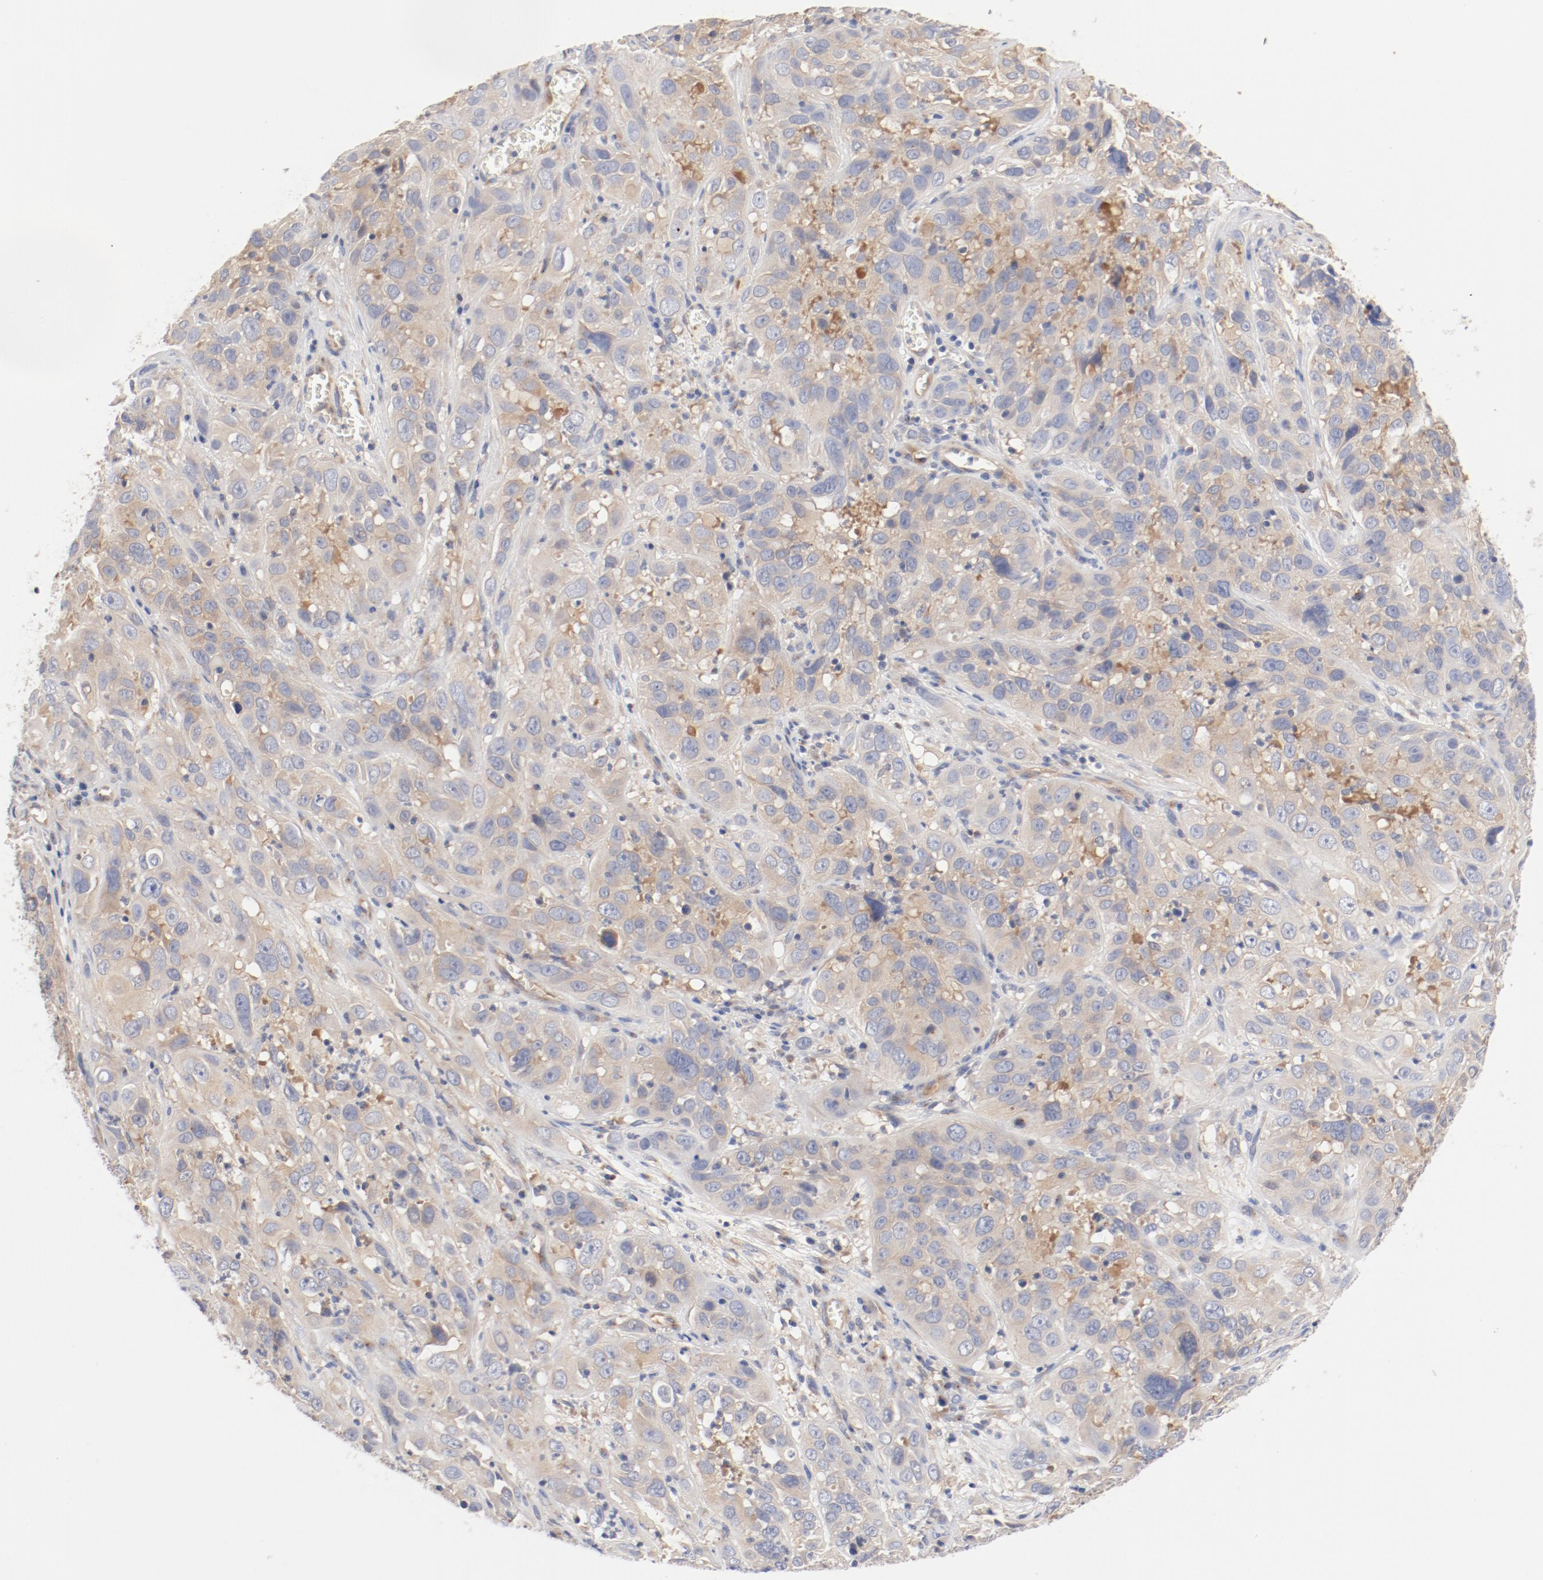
{"staining": {"intensity": "weak", "quantity": "25%-75%", "location": "cytoplasmic/membranous"}, "tissue": "cervical cancer", "cell_type": "Tumor cells", "image_type": "cancer", "snomed": [{"axis": "morphology", "description": "Squamous cell carcinoma, NOS"}, {"axis": "topography", "description": "Cervix"}], "caption": "Immunohistochemistry of cervical cancer (squamous cell carcinoma) displays low levels of weak cytoplasmic/membranous positivity in about 25%-75% of tumor cells. Using DAB (brown) and hematoxylin (blue) stains, captured at high magnification using brightfield microscopy.", "gene": "DYNC1H1", "patient": {"sex": "female", "age": 32}}